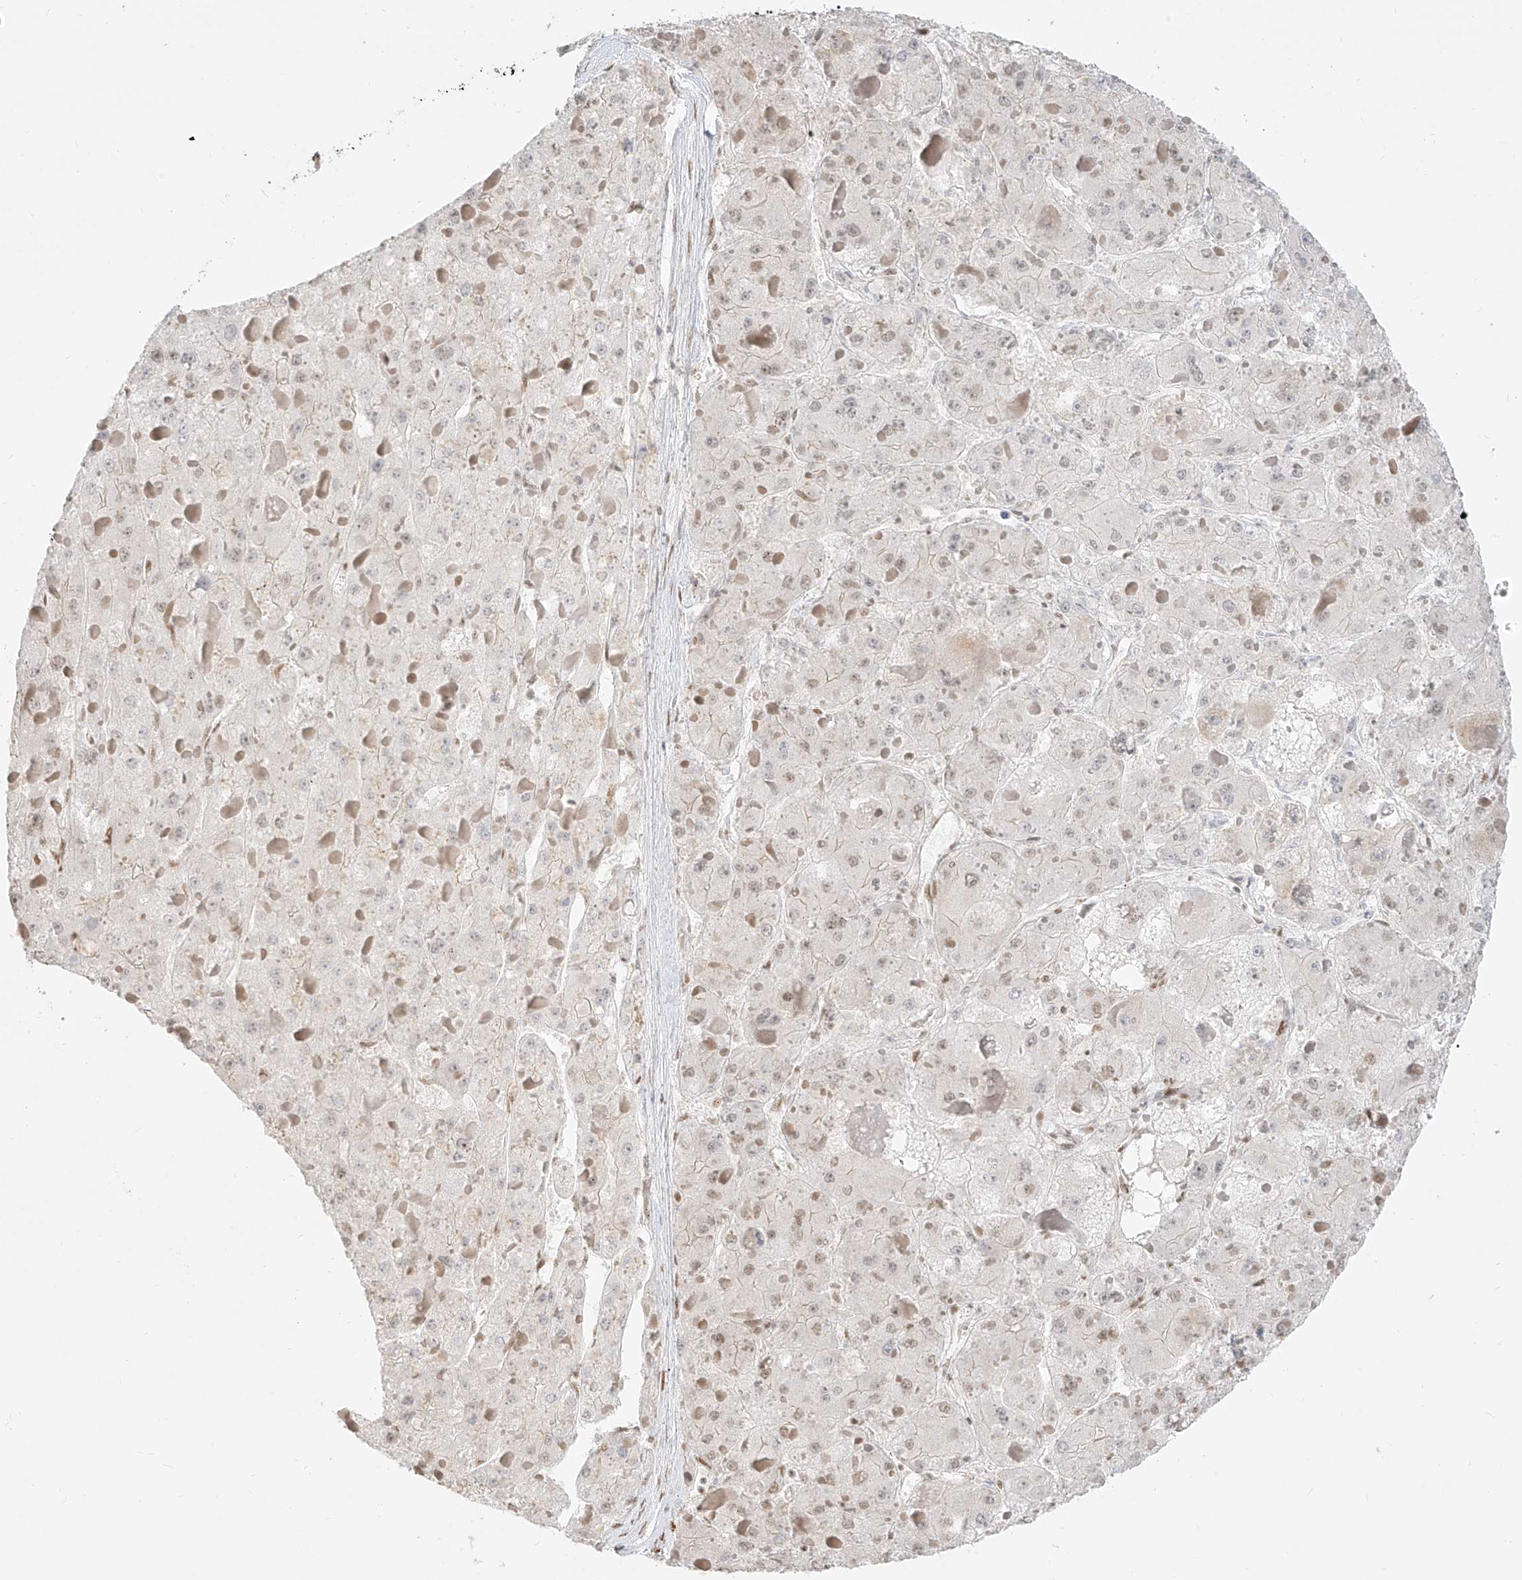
{"staining": {"intensity": "negative", "quantity": "none", "location": "none"}, "tissue": "liver cancer", "cell_type": "Tumor cells", "image_type": "cancer", "snomed": [{"axis": "morphology", "description": "Carcinoma, Hepatocellular, NOS"}, {"axis": "topography", "description": "Liver"}], "caption": "High magnification brightfield microscopy of liver hepatocellular carcinoma stained with DAB (3,3'-diaminobenzidine) (brown) and counterstained with hematoxylin (blue): tumor cells show no significant positivity.", "gene": "NHSL1", "patient": {"sex": "female", "age": 73}}